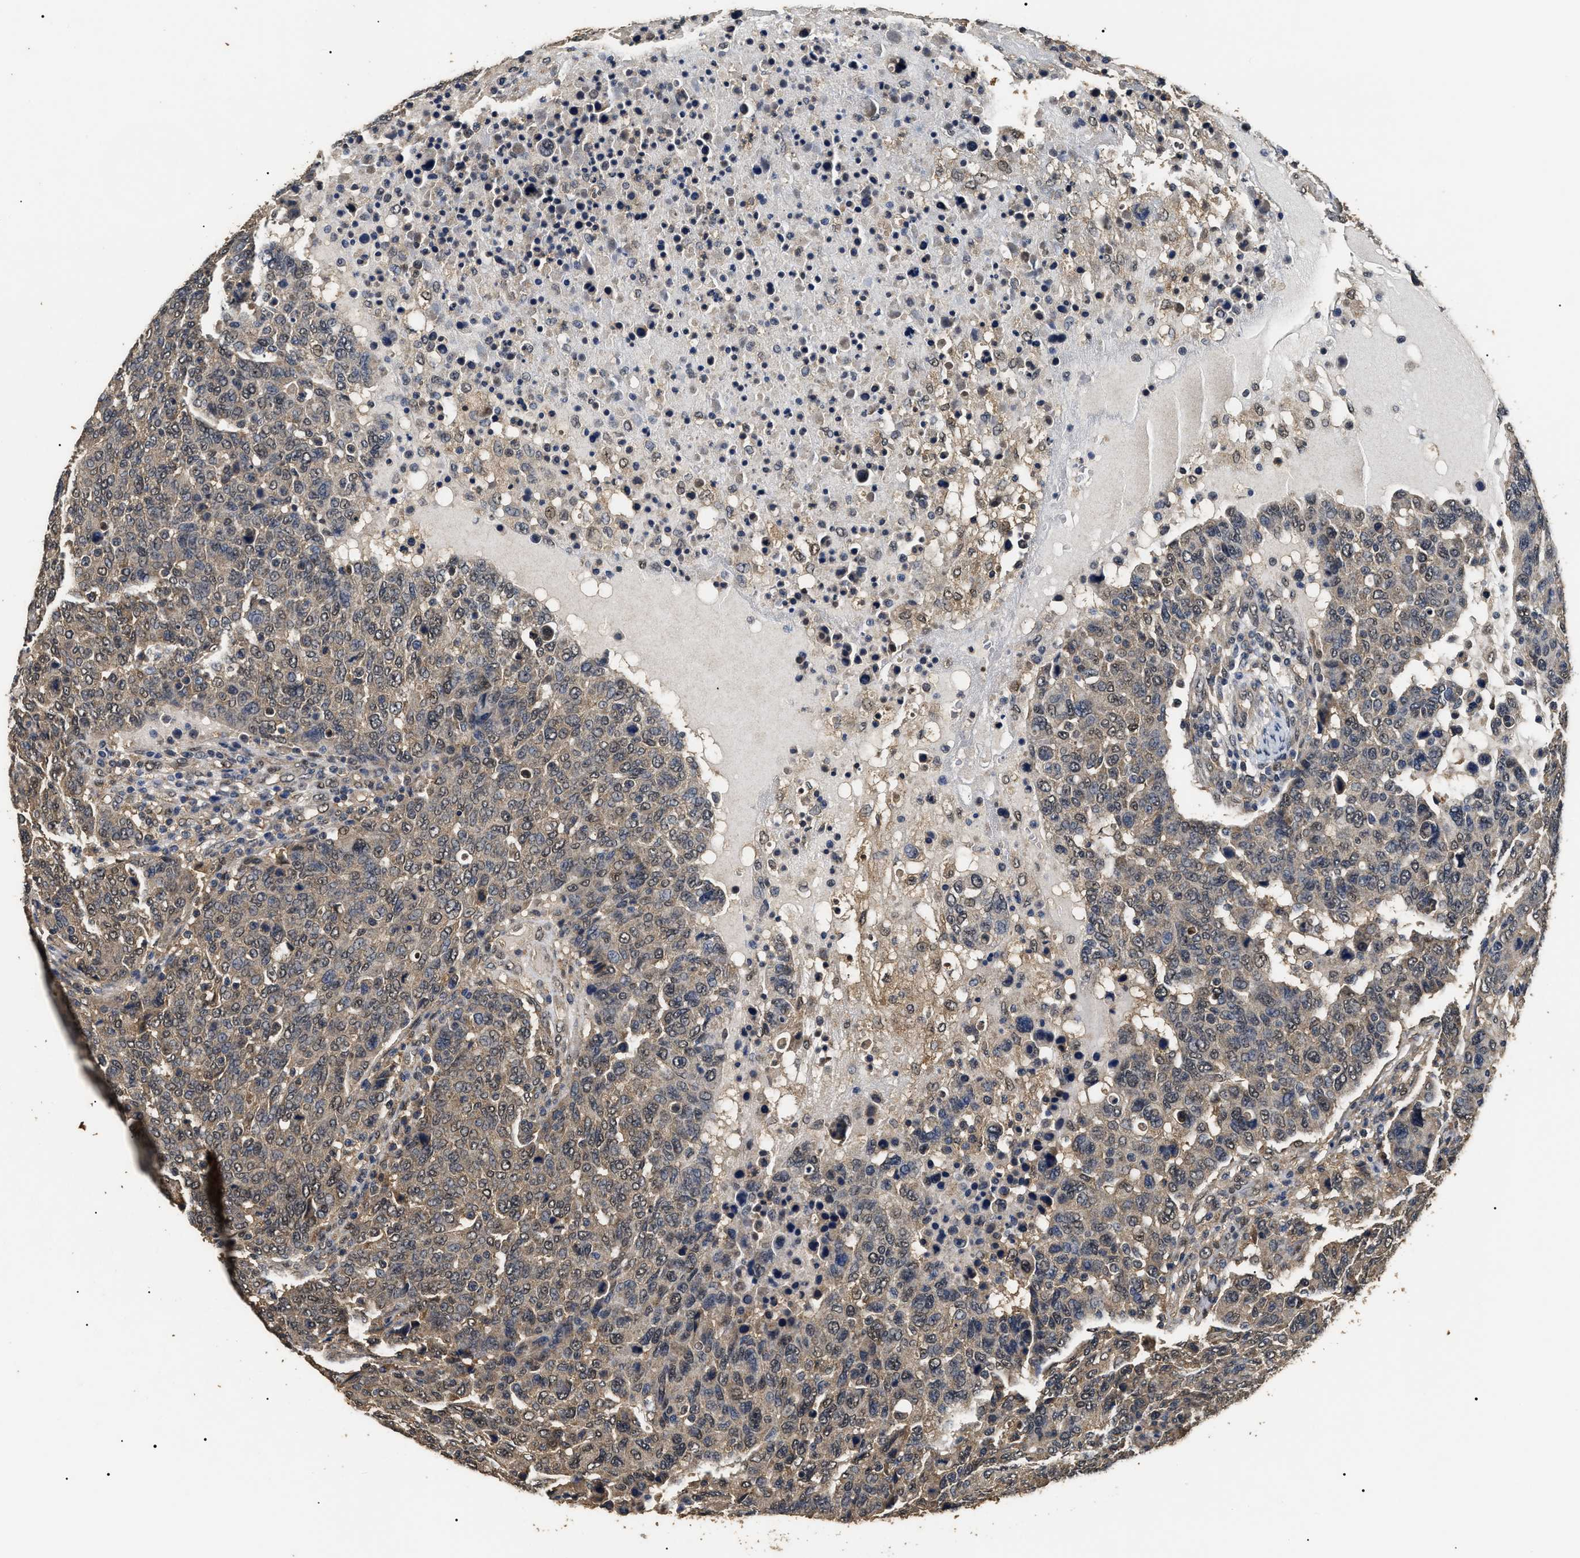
{"staining": {"intensity": "weak", "quantity": "25%-75%", "location": "cytoplasmic/membranous,nuclear"}, "tissue": "breast cancer", "cell_type": "Tumor cells", "image_type": "cancer", "snomed": [{"axis": "morphology", "description": "Duct carcinoma"}, {"axis": "topography", "description": "Breast"}], "caption": "Weak cytoplasmic/membranous and nuclear positivity is seen in approximately 25%-75% of tumor cells in breast invasive ductal carcinoma.", "gene": "PSMD8", "patient": {"sex": "female", "age": 37}}